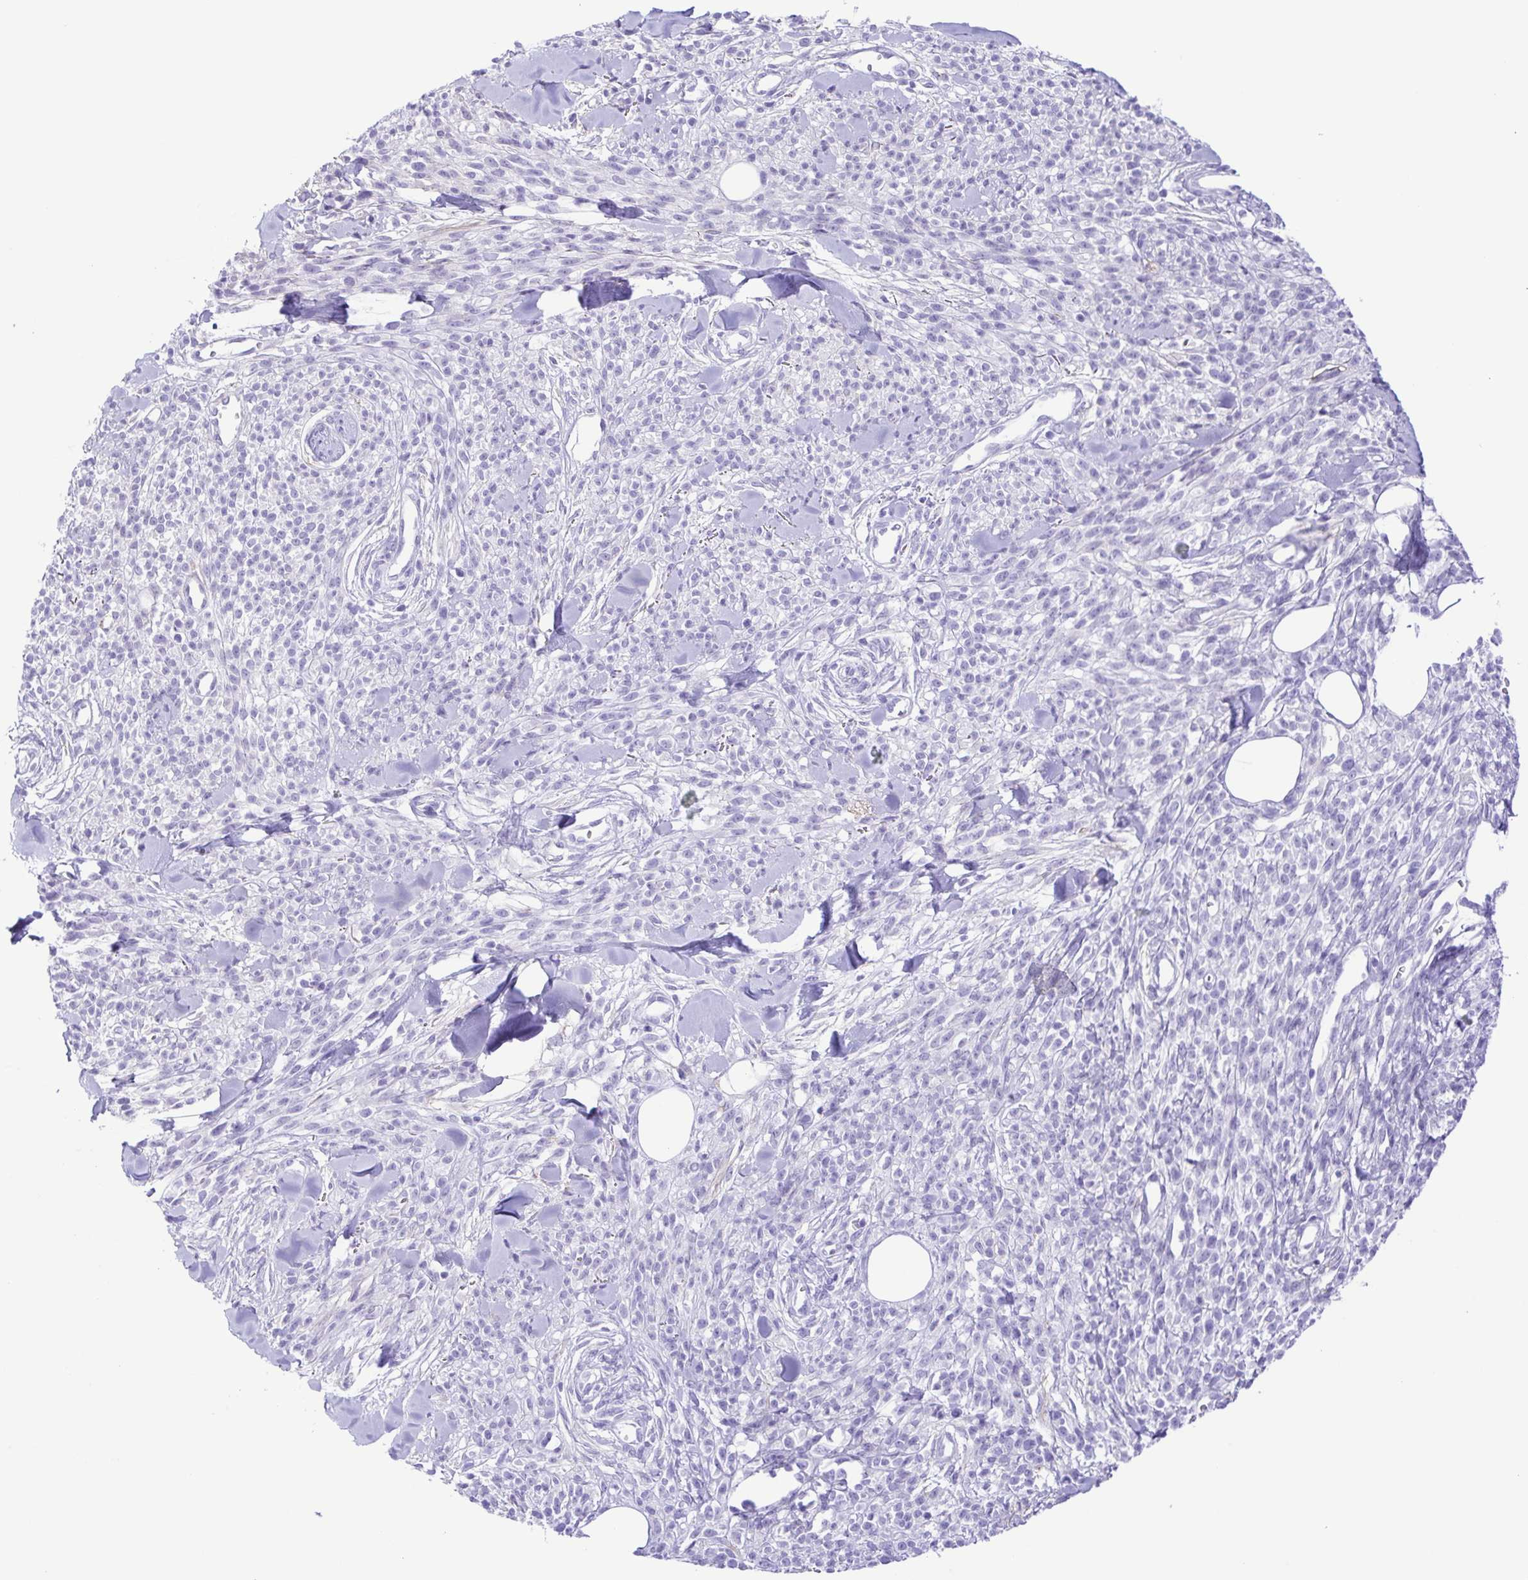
{"staining": {"intensity": "negative", "quantity": "none", "location": "none"}, "tissue": "melanoma", "cell_type": "Tumor cells", "image_type": "cancer", "snomed": [{"axis": "morphology", "description": "Malignant melanoma, NOS"}, {"axis": "topography", "description": "Skin"}, {"axis": "topography", "description": "Skin of trunk"}], "caption": "The micrograph demonstrates no staining of tumor cells in melanoma. (DAB immunohistochemistry visualized using brightfield microscopy, high magnification).", "gene": "PAK3", "patient": {"sex": "male", "age": 74}}